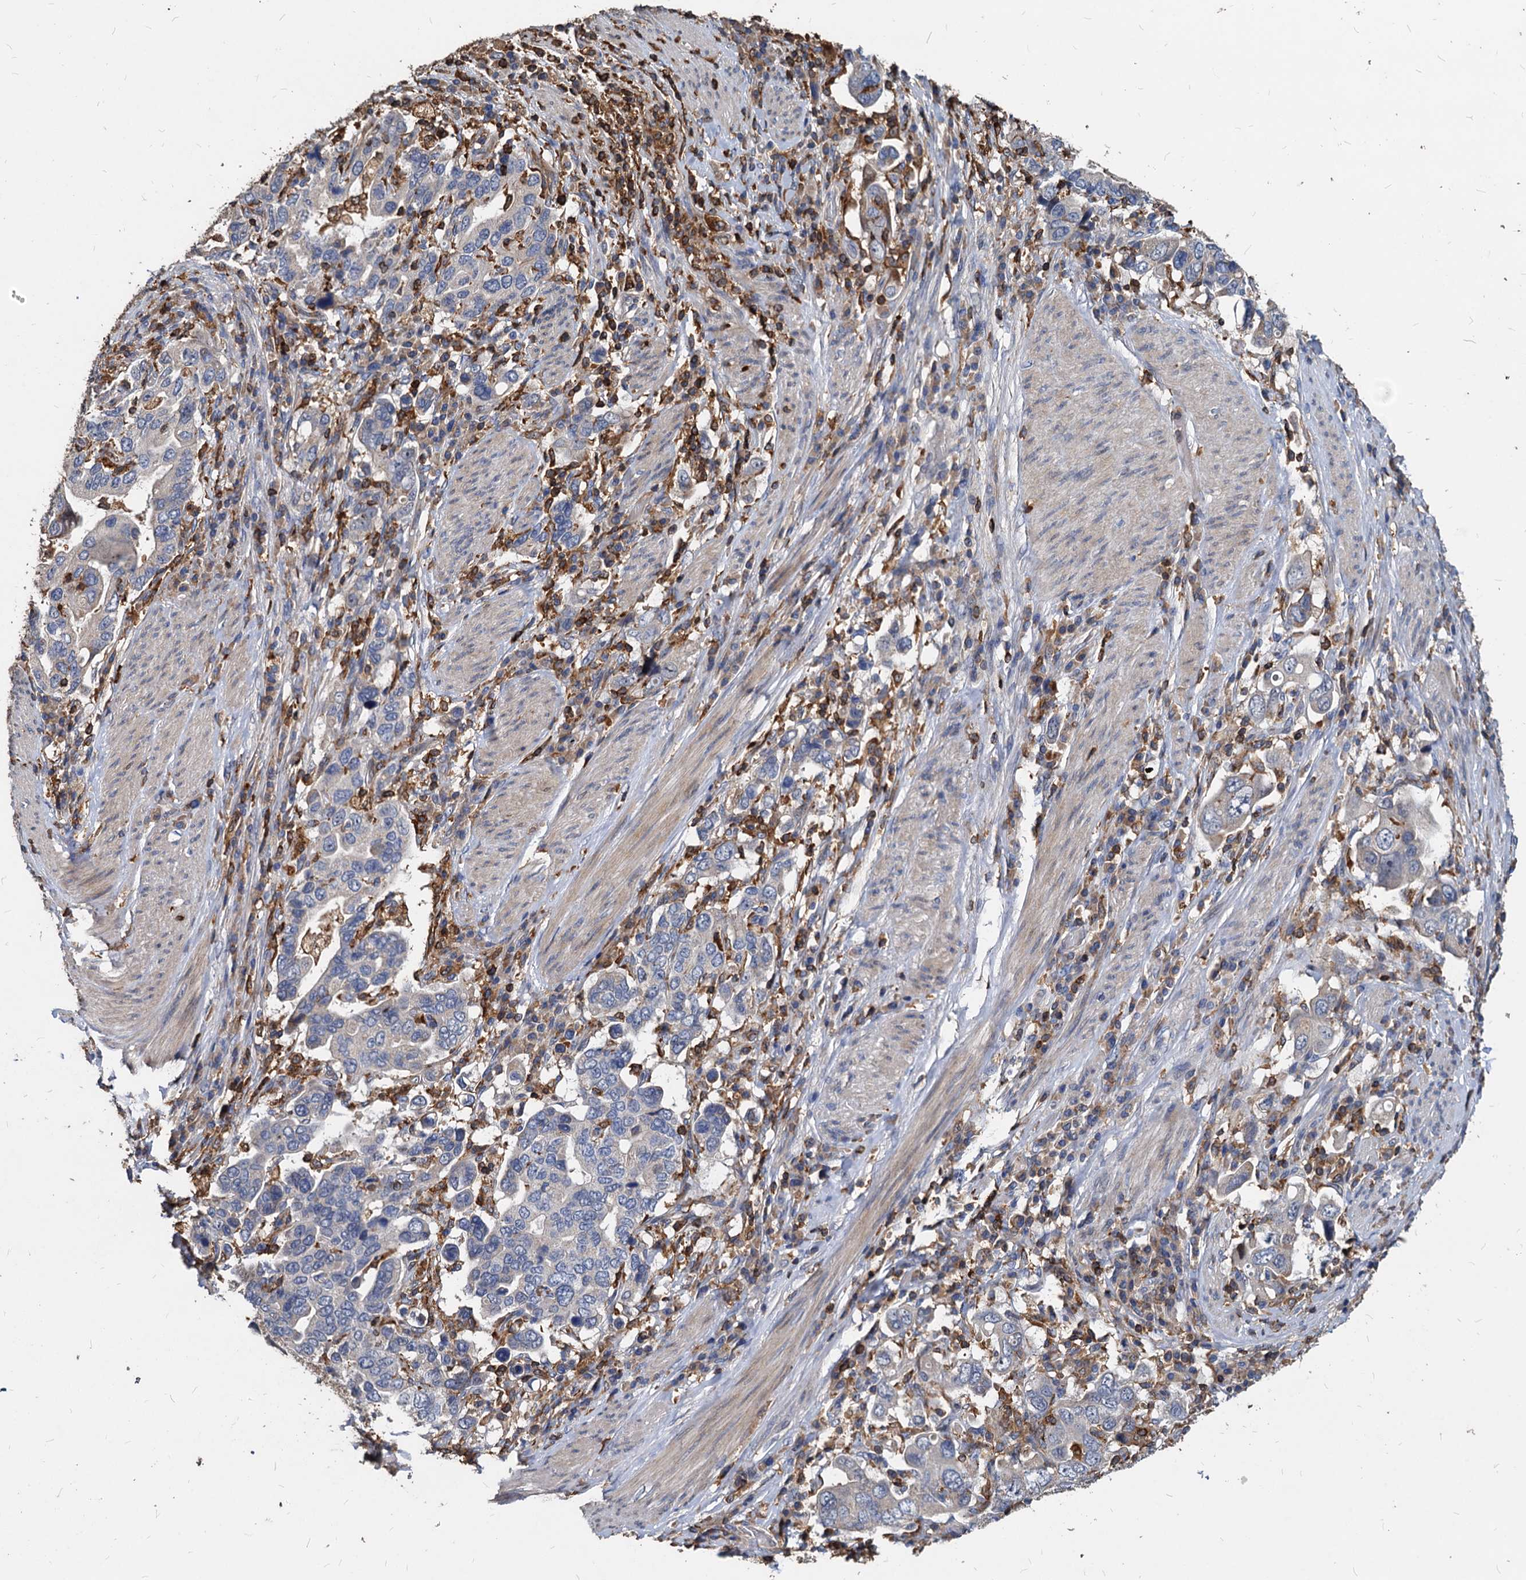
{"staining": {"intensity": "negative", "quantity": "none", "location": "none"}, "tissue": "stomach cancer", "cell_type": "Tumor cells", "image_type": "cancer", "snomed": [{"axis": "morphology", "description": "Adenocarcinoma, NOS"}, {"axis": "topography", "description": "Stomach, upper"}], "caption": "An immunohistochemistry (IHC) image of stomach cancer is shown. There is no staining in tumor cells of stomach cancer.", "gene": "LCP2", "patient": {"sex": "male", "age": 62}}